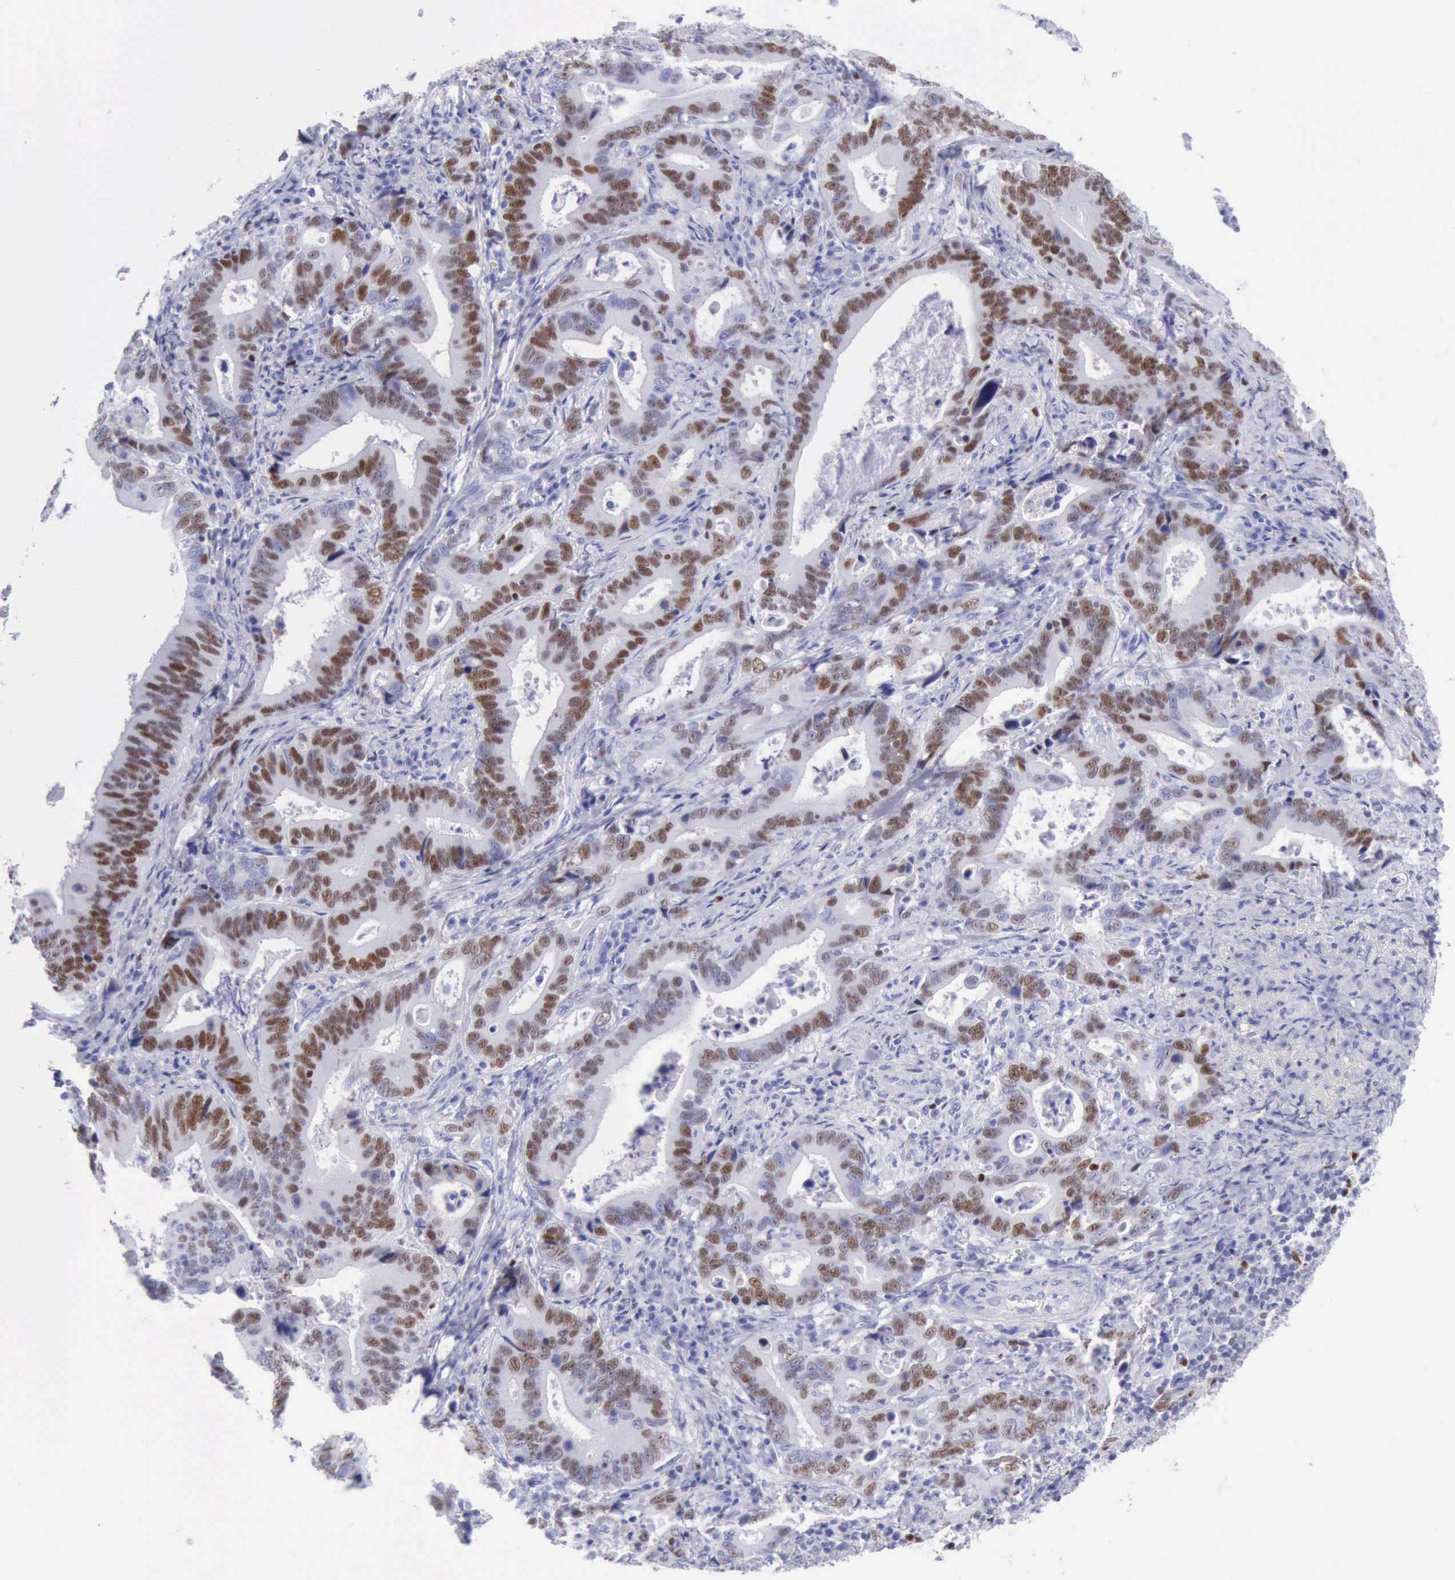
{"staining": {"intensity": "moderate", "quantity": "25%-75%", "location": "nuclear"}, "tissue": "stomach cancer", "cell_type": "Tumor cells", "image_type": "cancer", "snomed": [{"axis": "morphology", "description": "Adenocarcinoma, NOS"}, {"axis": "topography", "description": "Stomach, upper"}], "caption": "Immunohistochemistry micrograph of stomach adenocarcinoma stained for a protein (brown), which demonstrates medium levels of moderate nuclear expression in approximately 25%-75% of tumor cells.", "gene": "MCM2", "patient": {"sex": "male", "age": 63}}